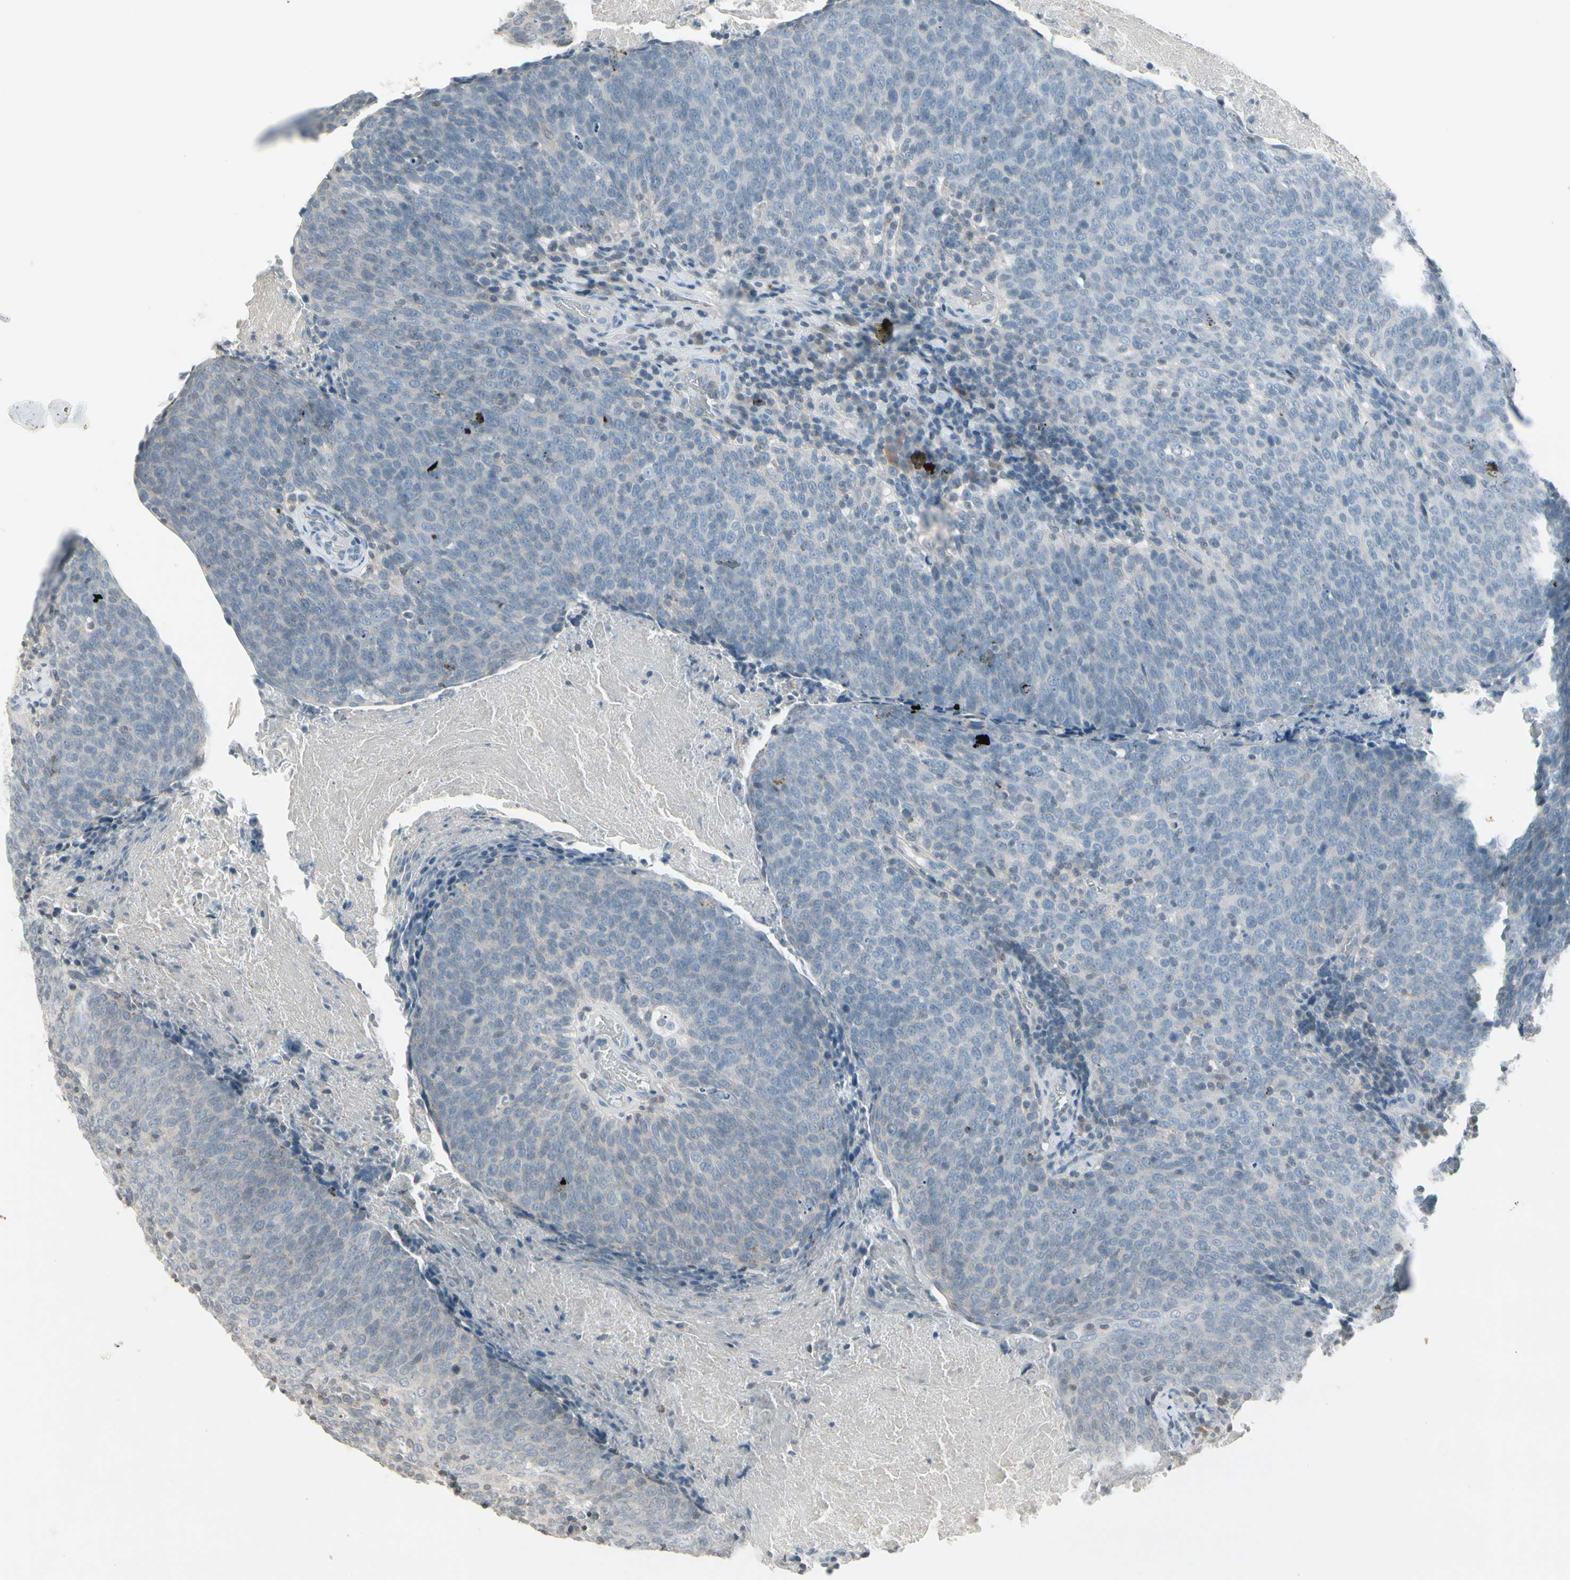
{"staining": {"intensity": "negative", "quantity": "none", "location": "none"}, "tissue": "head and neck cancer", "cell_type": "Tumor cells", "image_type": "cancer", "snomed": [{"axis": "morphology", "description": "Squamous cell carcinoma, NOS"}, {"axis": "morphology", "description": "Squamous cell carcinoma, metastatic, NOS"}, {"axis": "topography", "description": "Lymph node"}, {"axis": "topography", "description": "Head-Neck"}], "caption": "Head and neck cancer (squamous cell carcinoma) was stained to show a protein in brown. There is no significant staining in tumor cells.", "gene": "ARG2", "patient": {"sex": "male", "age": 62}}